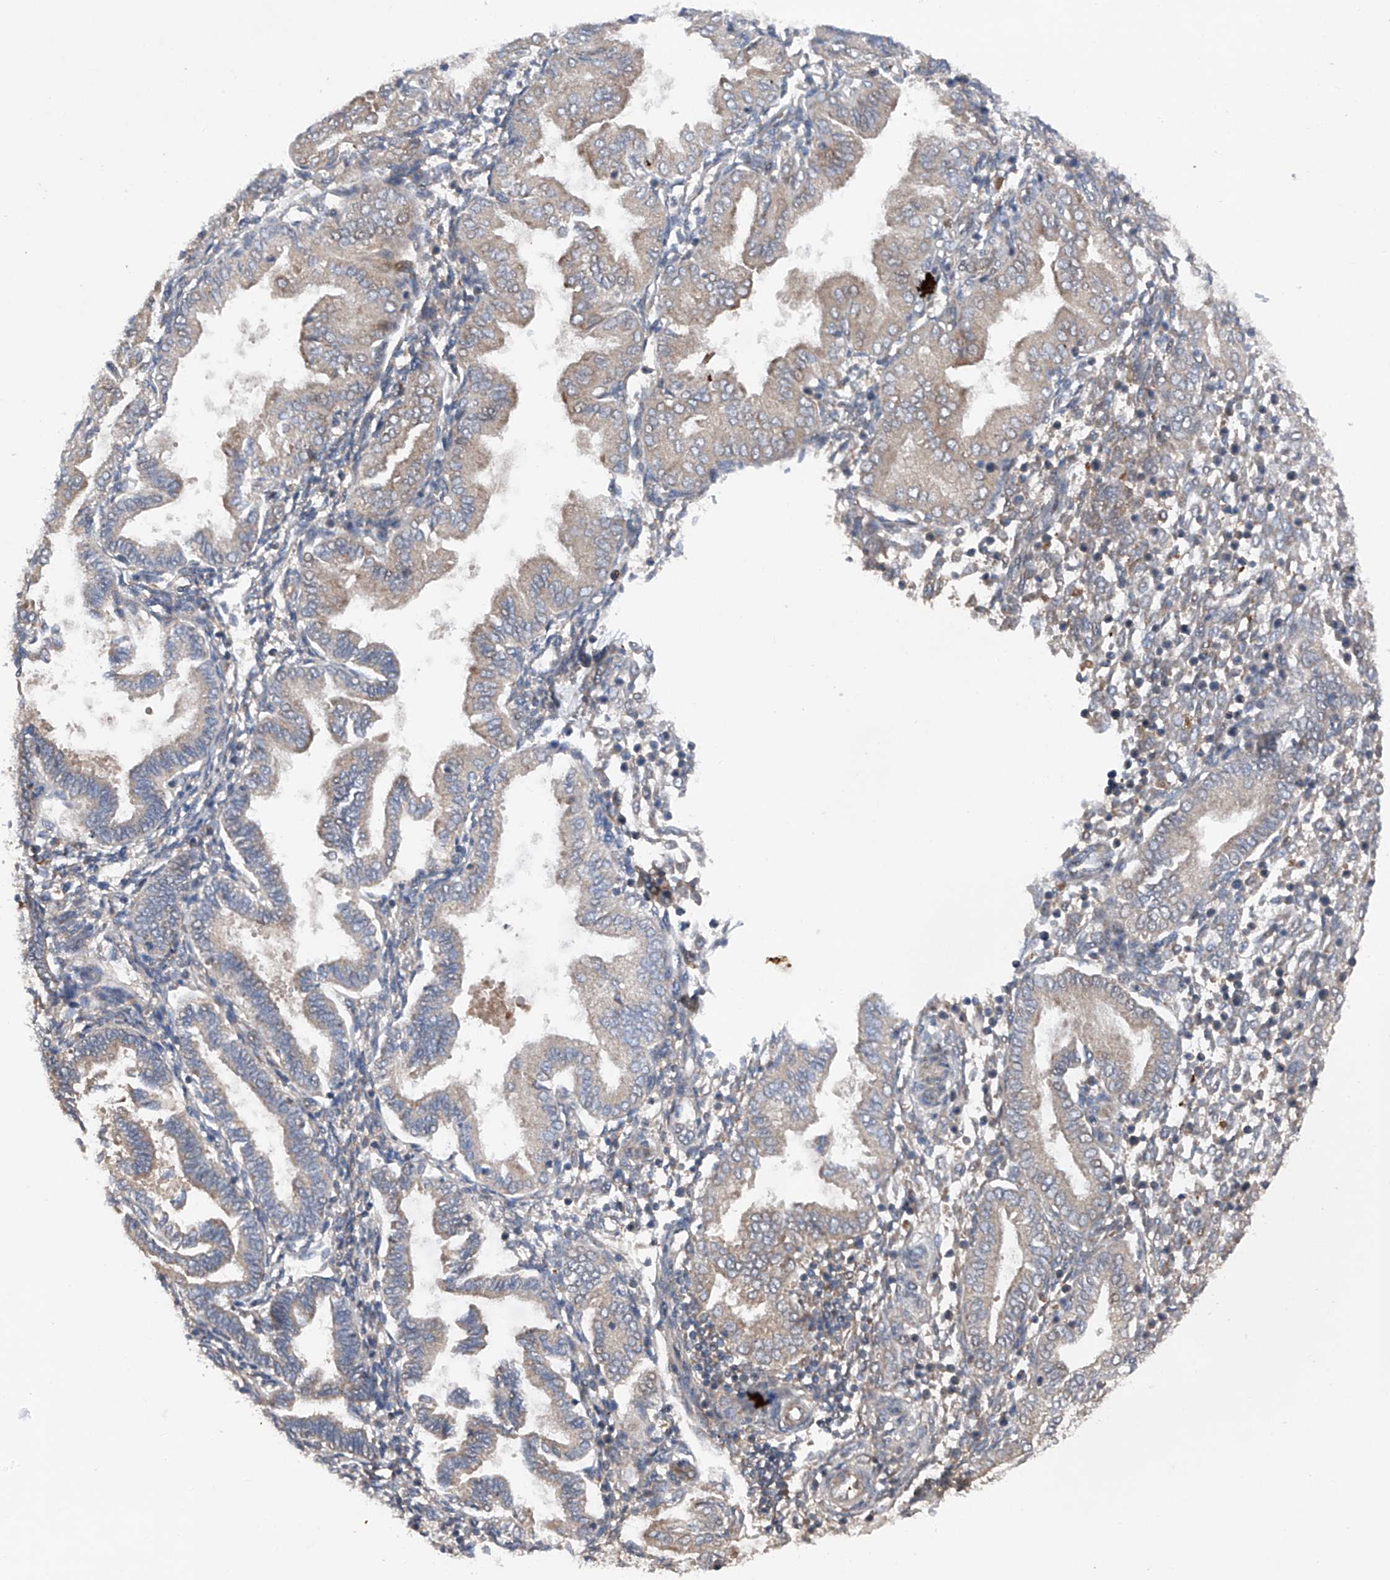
{"staining": {"intensity": "weak", "quantity": "<25%", "location": "cytoplasmic/membranous"}, "tissue": "endometrium", "cell_type": "Cells in endometrial stroma", "image_type": "normal", "snomed": [{"axis": "morphology", "description": "Normal tissue, NOS"}, {"axis": "topography", "description": "Endometrium"}], "caption": "This is an immunohistochemistry (IHC) histopathology image of normal endometrium. There is no positivity in cells in endometrial stroma.", "gene": "DAD1", "patient": {"sex": "female", "age": 53}}